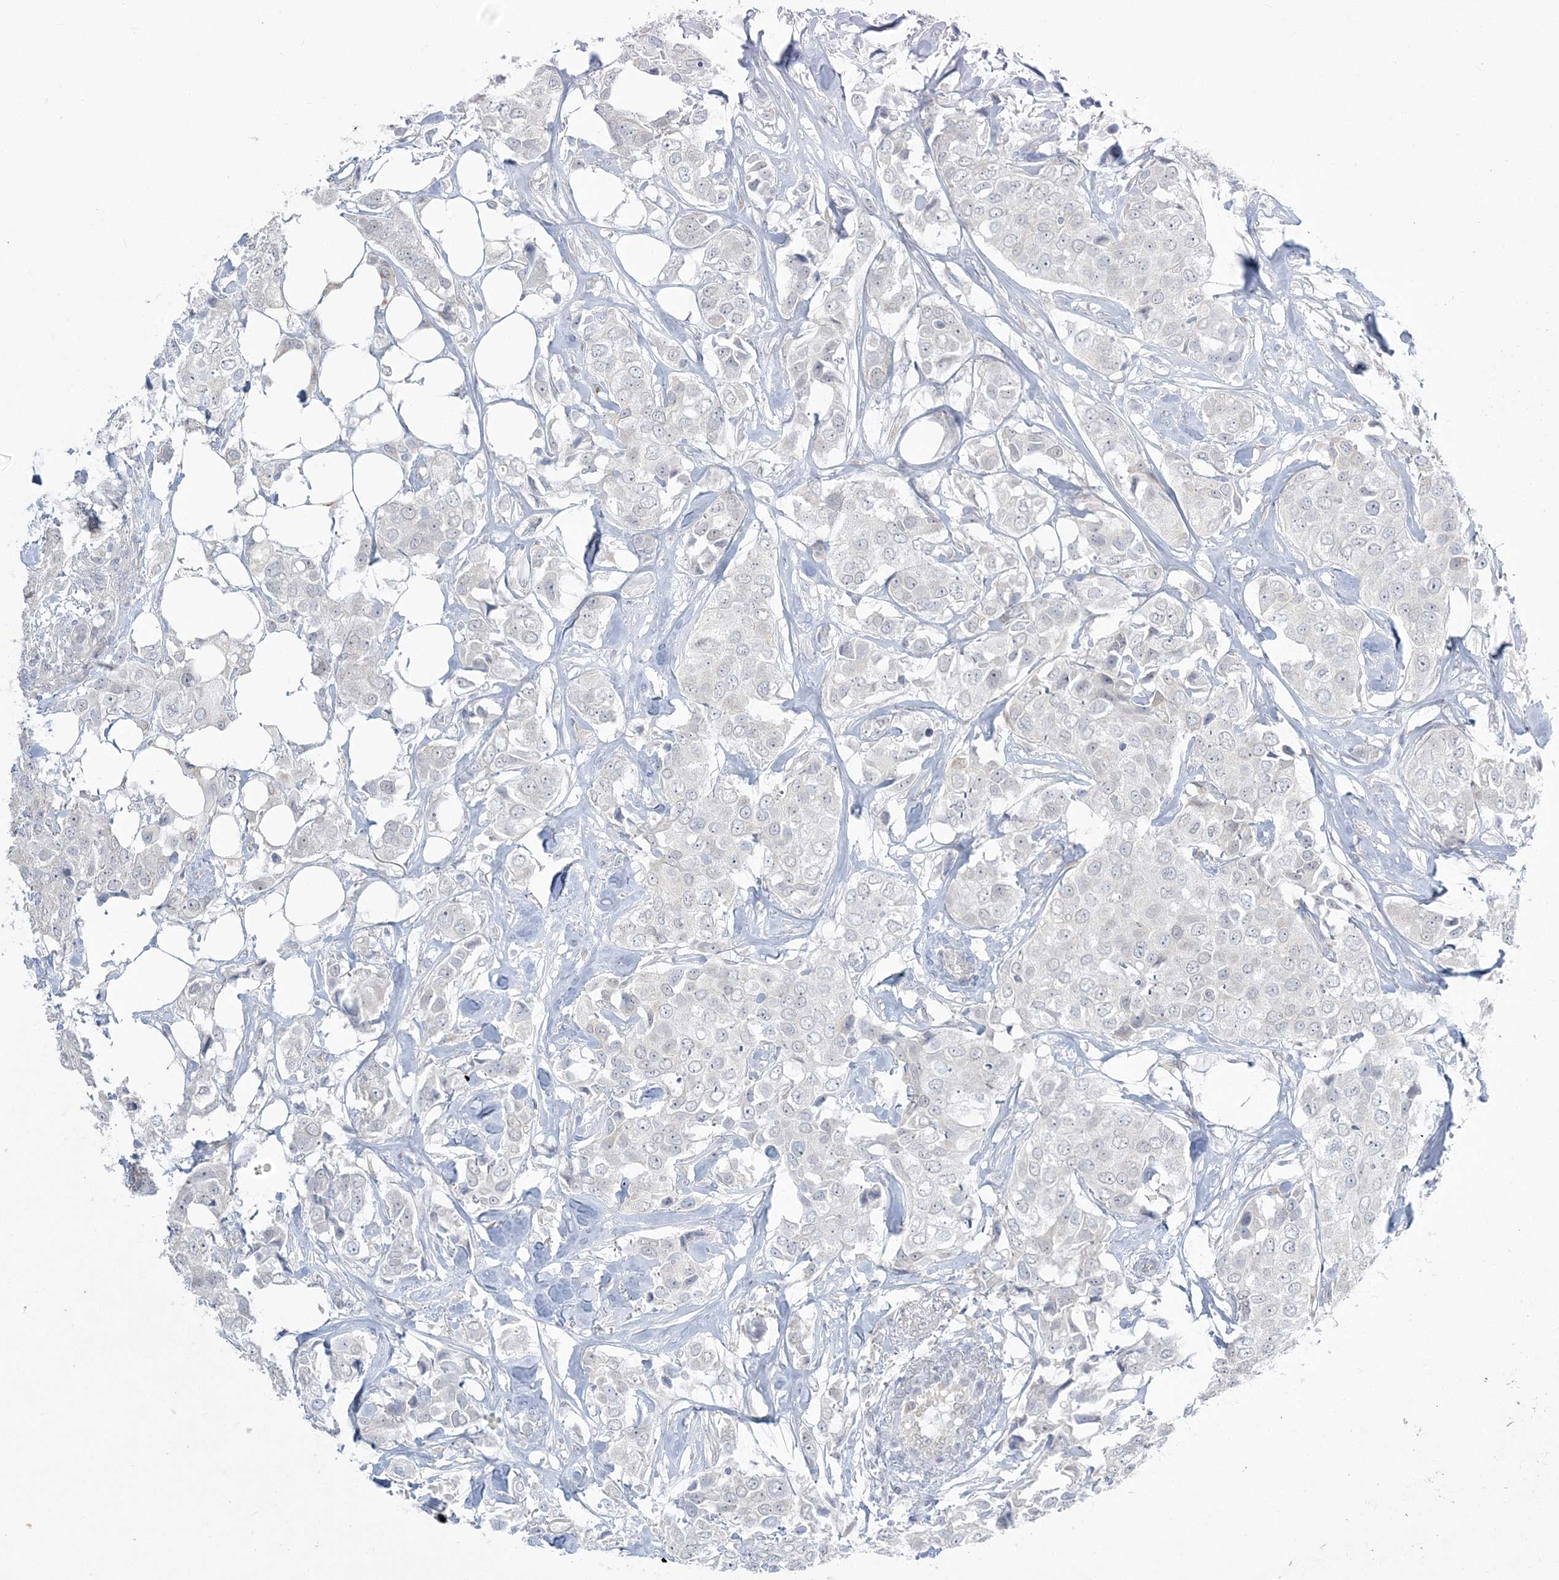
{"staining": {"intensity": "negative", "quantity": "none", "location": "none"}, "tissue": "breast cancer", "cell_type": "Tumor cells", "image_type": "cancer", "snomed": [{"axis": "morphology", "description": "Duct carcinoma"}, {"axis": "topography", "description": "Breast"}], "caption": "Immunohistochemistry (IHC) photomicrograph of neoplastic tissue: human intraductal carcinoma (breast) stained with DAB displays no significant protein expression in tumor cells.", "gene": "ZC3H6", "patient": {"sex": "female", "age": 80}}